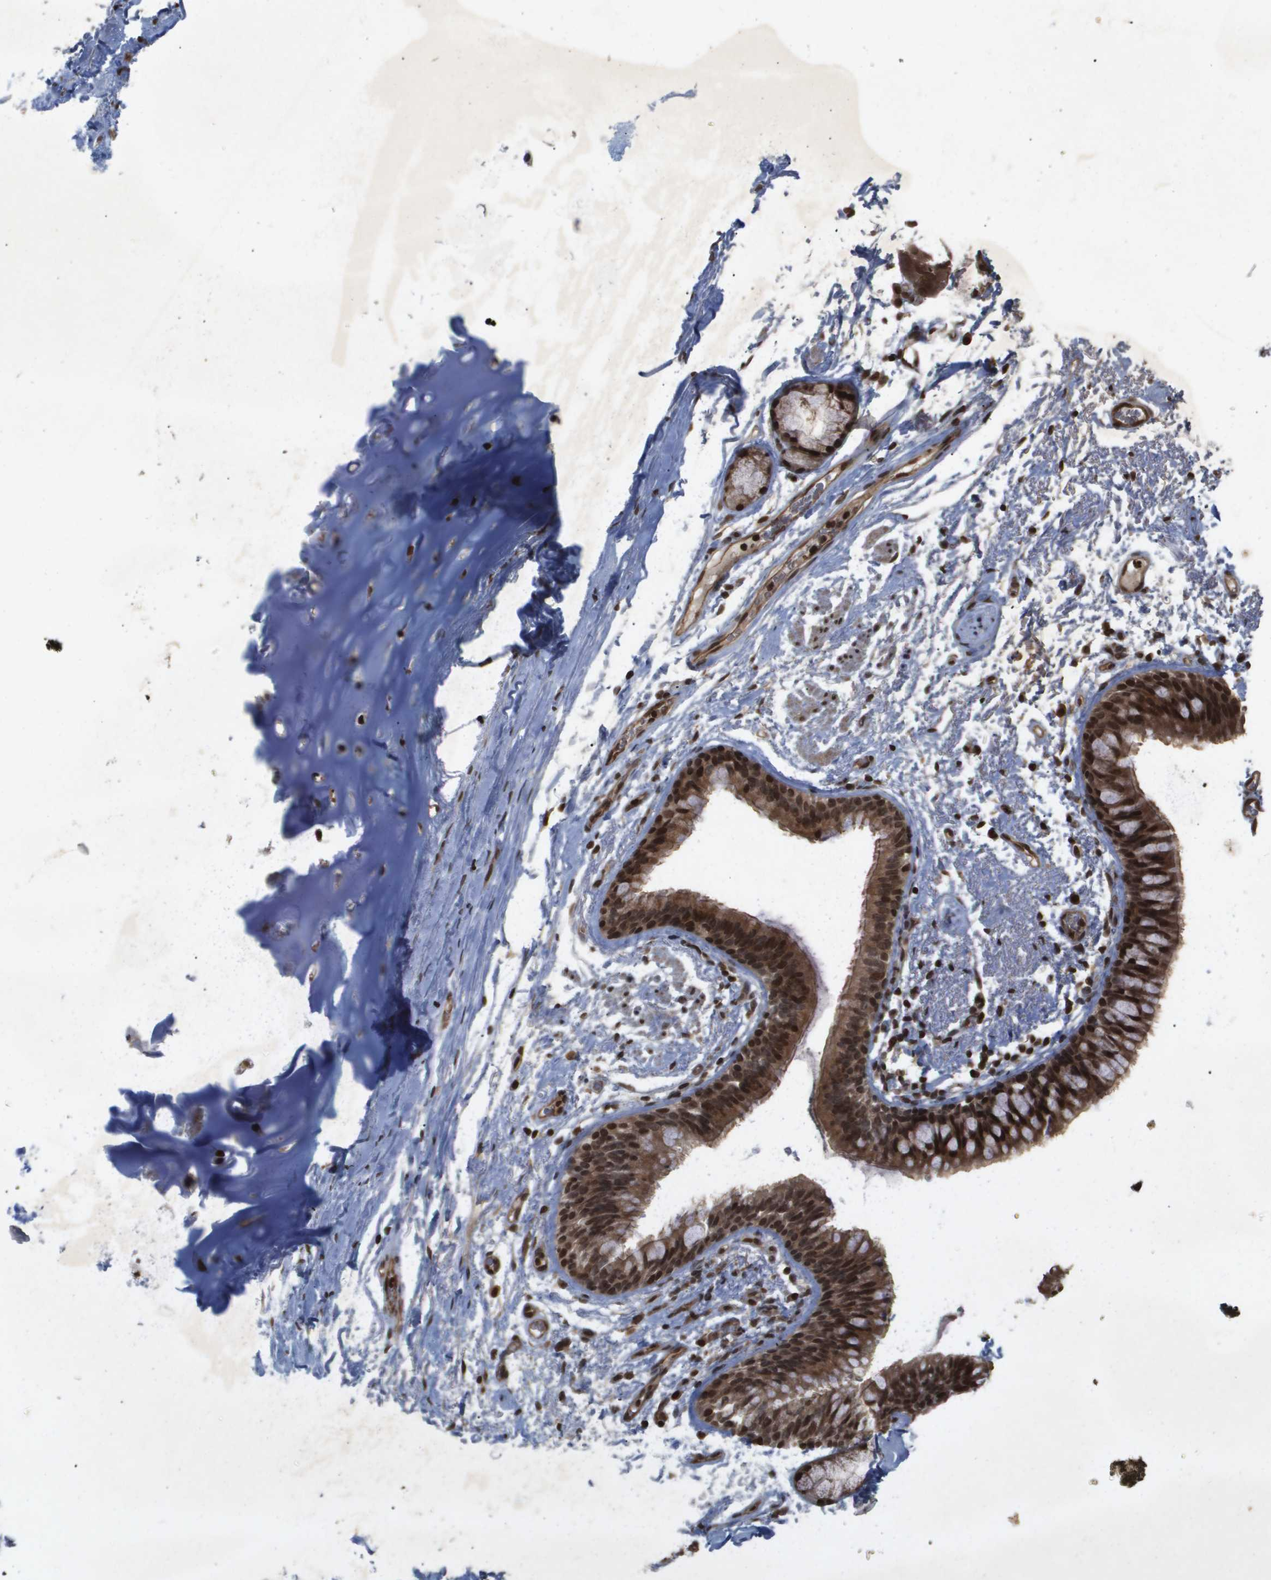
{"staining": {"intensity": "moderate", "quantity": ">75%", "location": "cytoplasmic/membranous,nuclear"}, "tissue": "adipose tissue", "cell_type": "Adipocytes", "image_type": "normal", "snomed": [{"axis": "morphology", "description": "Normal tissue, NOS"}, {"axis": "topography", "description": "Cartilage tissue"}, {"axis": "topography", "description": "Bronchus"}], "caption": "Adipose tissue stained for a protein demonstrates moderate cytoplasmic/membranous,nuclear positivity in adipocytes. The staining was performed using DAB to visualize the protein expression in brown, while the nuclei were stained in blue with hematoxylin (Magnification: 20x).", "gene": "HSPA6", "patient": {"sex": "female", "age": 73}}